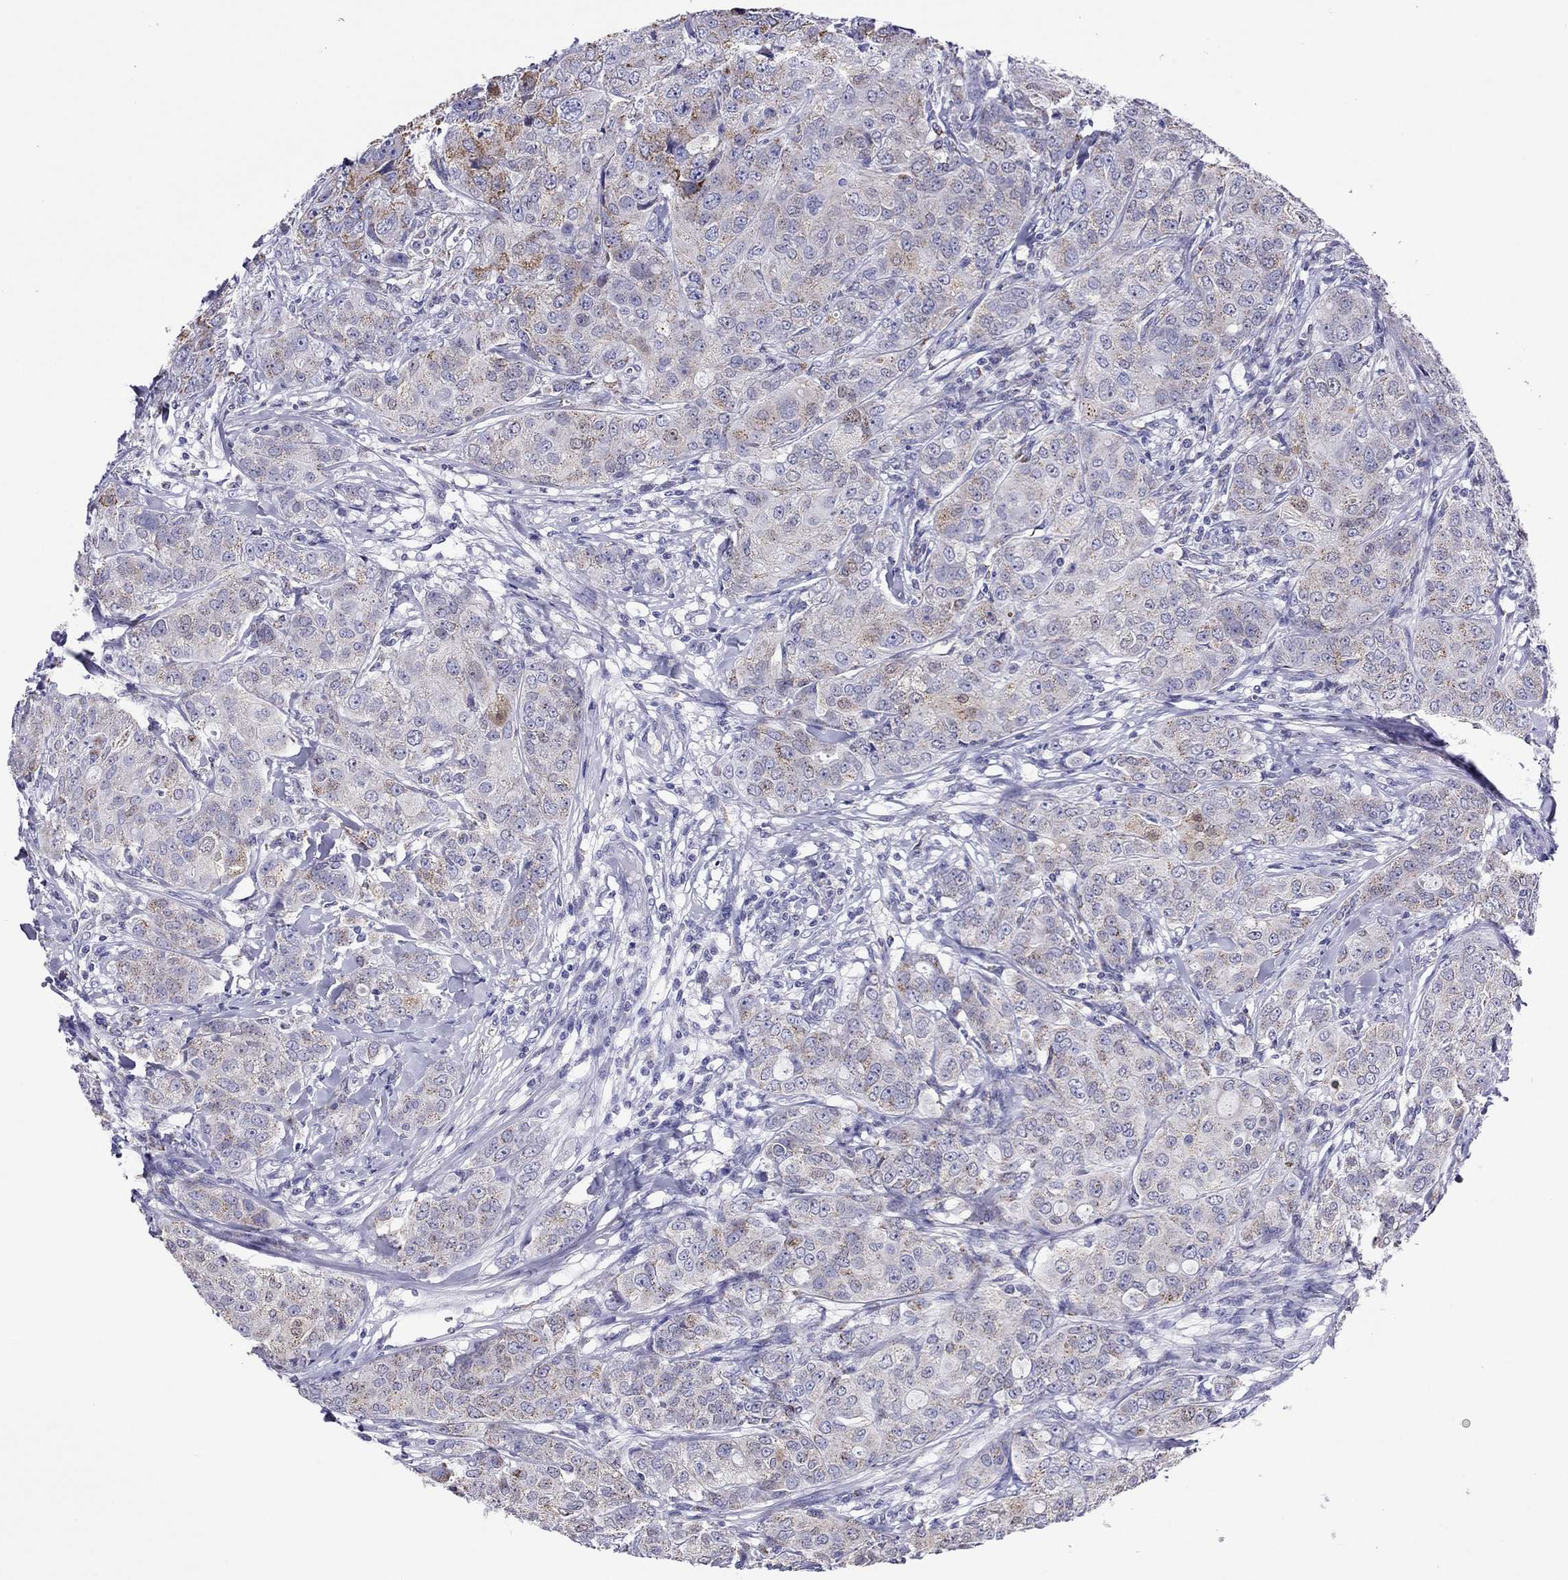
{"staining": {"intensity": "moderate", "quantity": "<25%", "location": "cytoplasmic/membranous"}, "tissue": "breast cancer", "cell_type": "Tumor cells", "image_type": "cancer", "snomed": [{"axis": "morphology", "description": "Duct carcinoma"}, {"axis": "topography", "description": "Breast"}], "caption": "Breast cancer stained with a brown dye shows moderate cytoplasmic/membranous positive expression in about <25% of tumor cells.", "gene": "SCG2", "patient": {"sex": "female", "age": 43}}